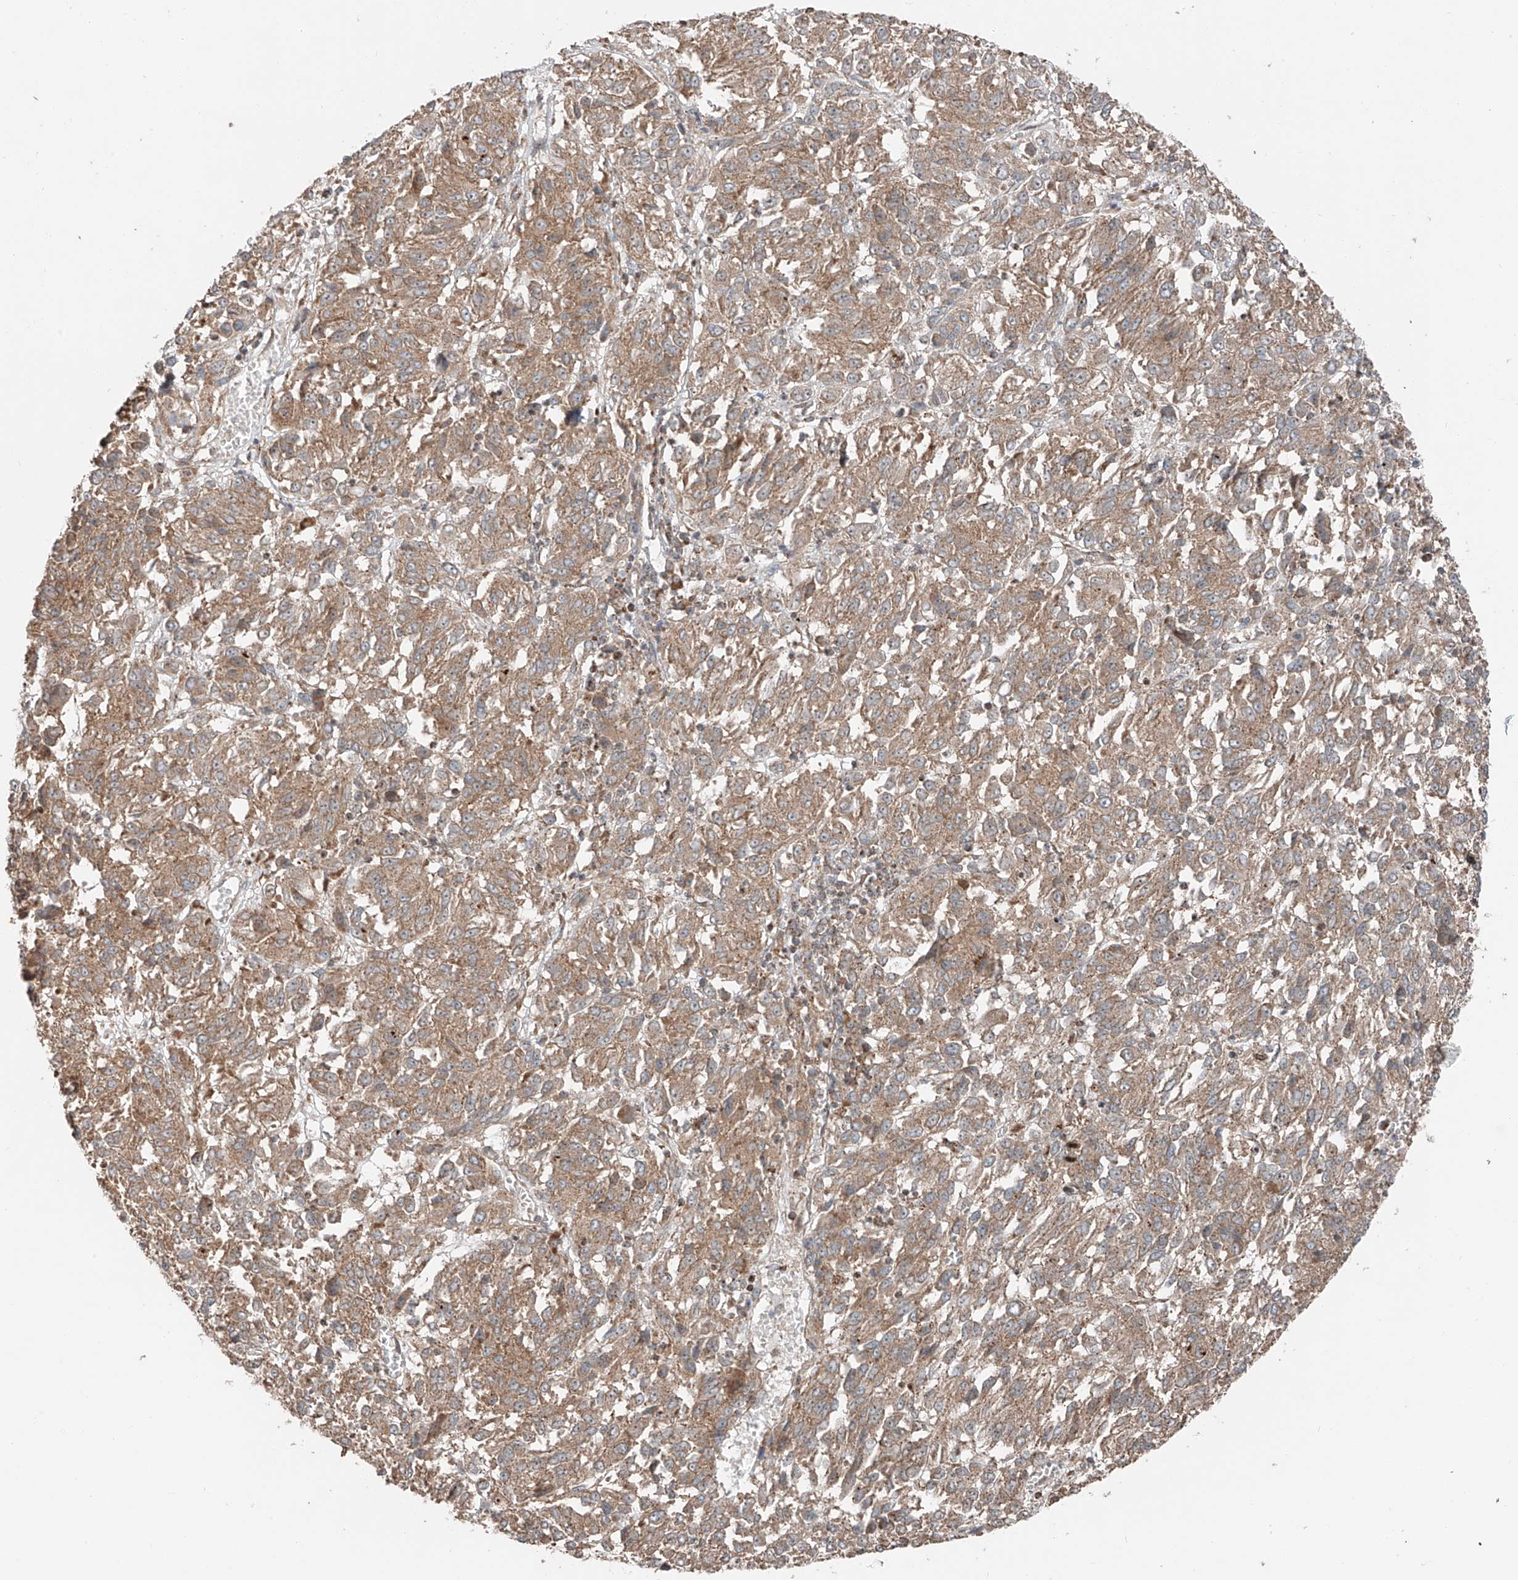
{"staining": {"intensity": "moderate", "quantity": ">75%", "location": "cytoplasmic/membranous"}, "tissue": "melanoma", "cell_type": "Tumor cells", "image_type": "cancer", "snomed": [{"axis": "morphology", "description": "Malignant melanoma, Metastatic site"}, {"axis": "topography", "description": "Lung"}], "caption": "Immunohistochemistry of malignant melanoma (metastatic site) displays medium levels of moderate cytoplasmic/membranous staining in about >75% of tumor cells.", "gene": "CEP162", "patient": {"sex": "male", "age": 64}}